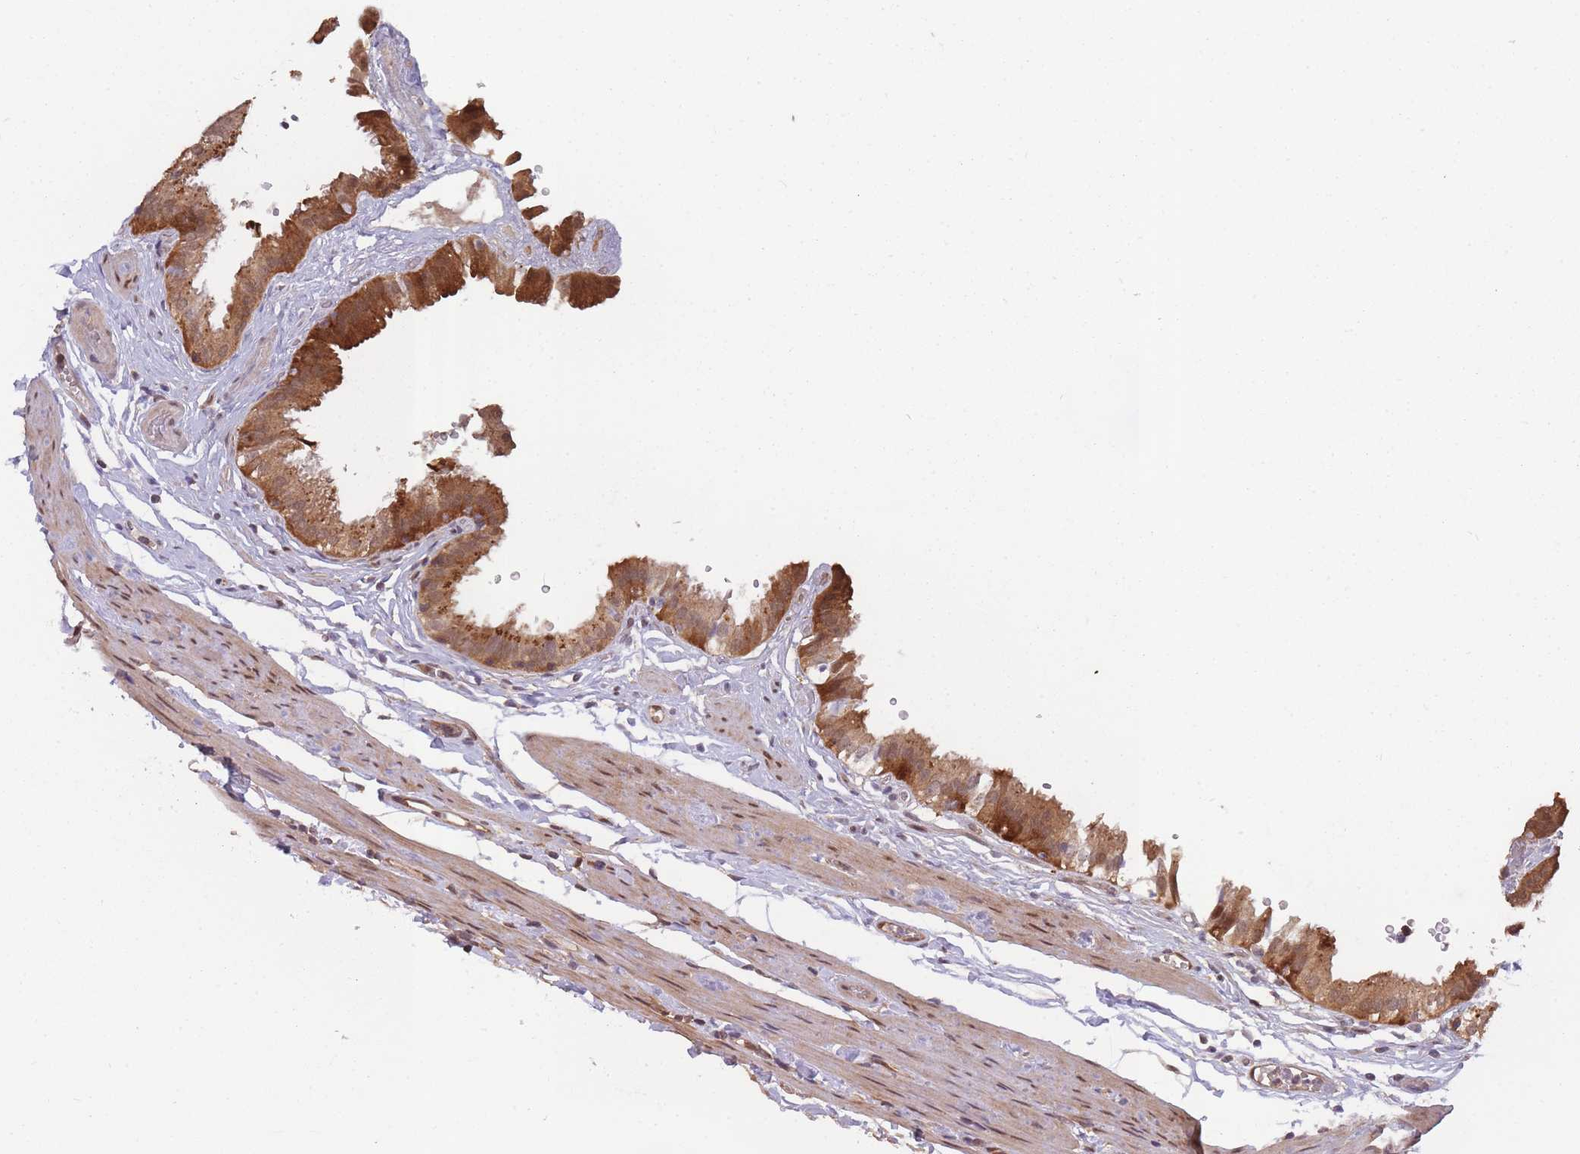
{"staining": {"intensity": "strong", "quantity": ">75%", "location": "cytoplasmic/membranous"}, "tissue": "gallbladder", "cell_type": "Glandular cells", "image_type": "normal", "snomed": [{"axis": "morphology", "description": "Normal tissue, NOS"}, {"axis": "topography", "description": "Gallbladder"}], "caption": "High-power microscopy captured an IHC histopathology image of benign gallbladder, revealing strong cytoplasmic/membranous positivity in about >75% of glandular cells.", "gene": "PPP6R3", "patient": {"sex": "female", "age": 61}}